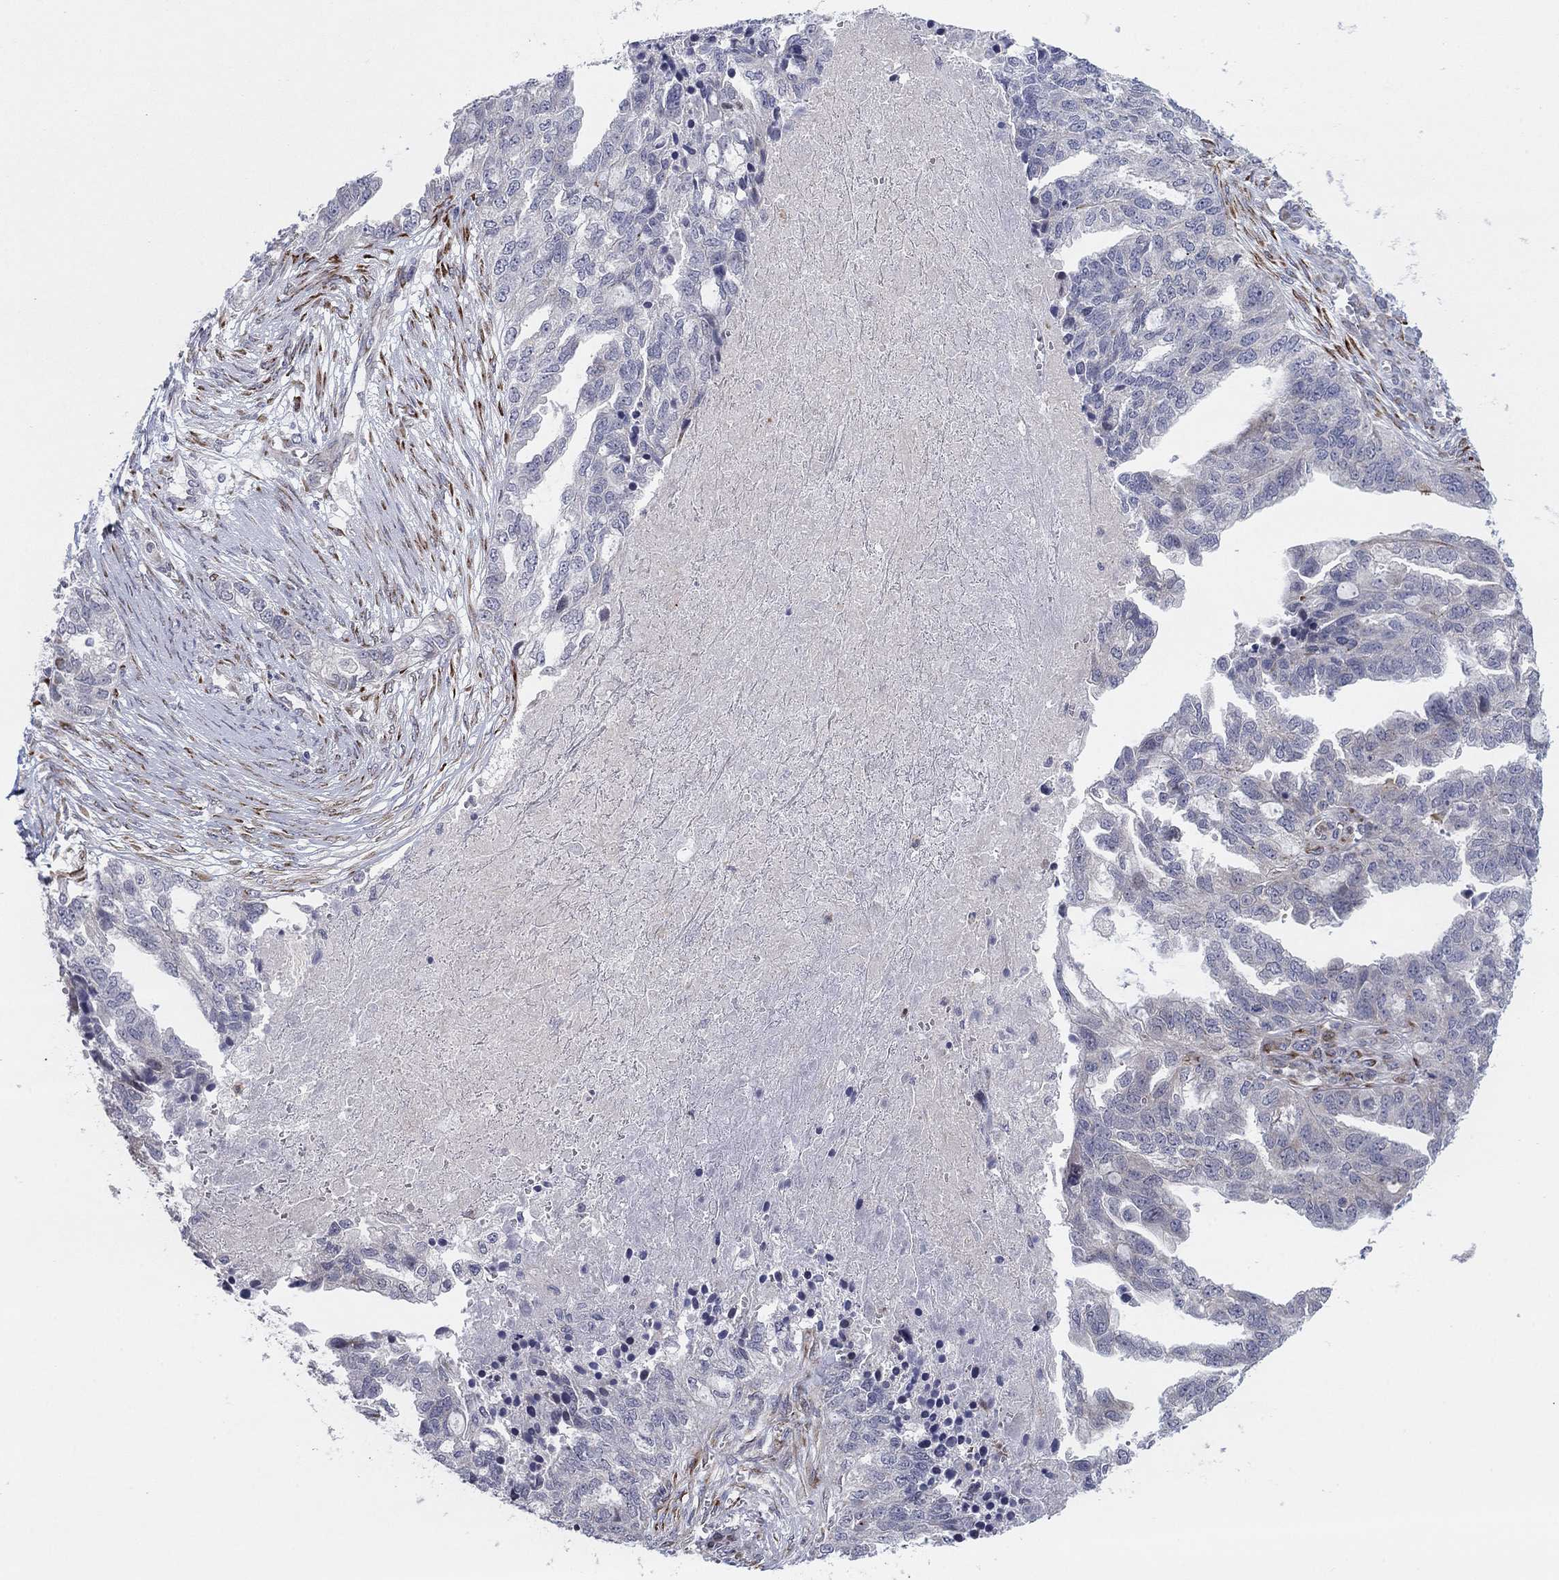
{"staining": {"intensity": "negative", "quantity": "none", "location": "none"}, "tissue": "ovarian cancer", "cell_type": "Tumor cells", "image_type": "cancer", "snomed": [{"axis": "morphology", "description": "Cystadenocarcinoma, serous, NOS"}, {"axis": "topography", "description": "Ovary"}], "caption": "Serous cystadenocarcinoma (ovarian) was stained to show a protein in brown. There is no significant staining in tumor cells.", "gene": "TTC21B", "patient": {"sex": "female", "age": 51}}